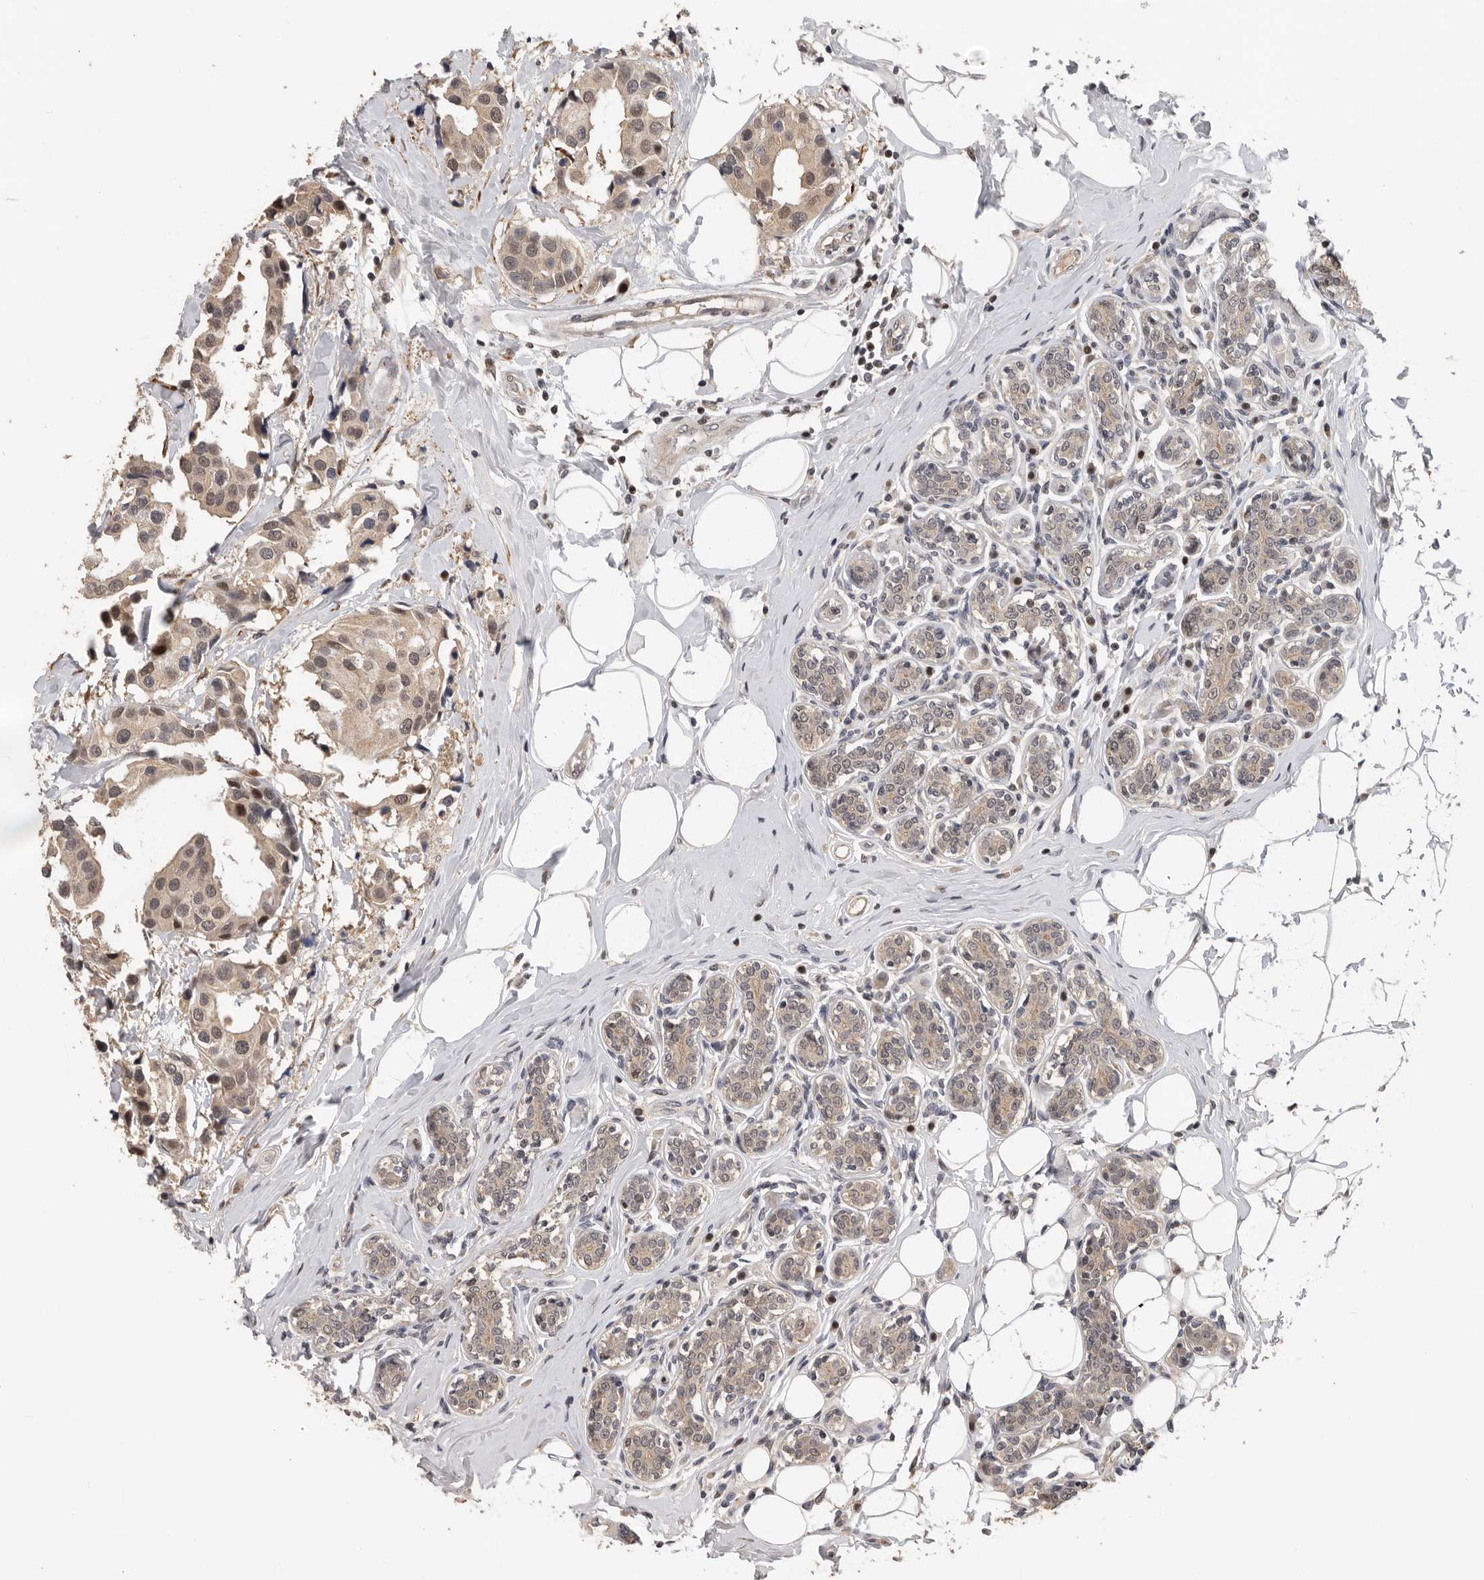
{"staining": {"intensity": "weak", "quantity": ">75%", "location": "cytoplasmic/membranous,nuclear"}, "tissue": "breast cancer", "cell_type": "Tumor cells", "image_type": "cancer", "snomed": [{"axis": "morphology", "description": "Normal tissue, NOS"}, {"axis": "morphology", "description": "Duct carcinoma"}, {"axis": "topography", "description": "Breast"}], "caption": "Protein staining by immunohistochemistry exhibits weak cytoplasmic/membranous and nuclear expression in about >75% of tumor cells in breast cancer (infiltrating ductal carcinoma).", "gene": "HENMT1", "patient": {"sex": "female", "age": 39}}